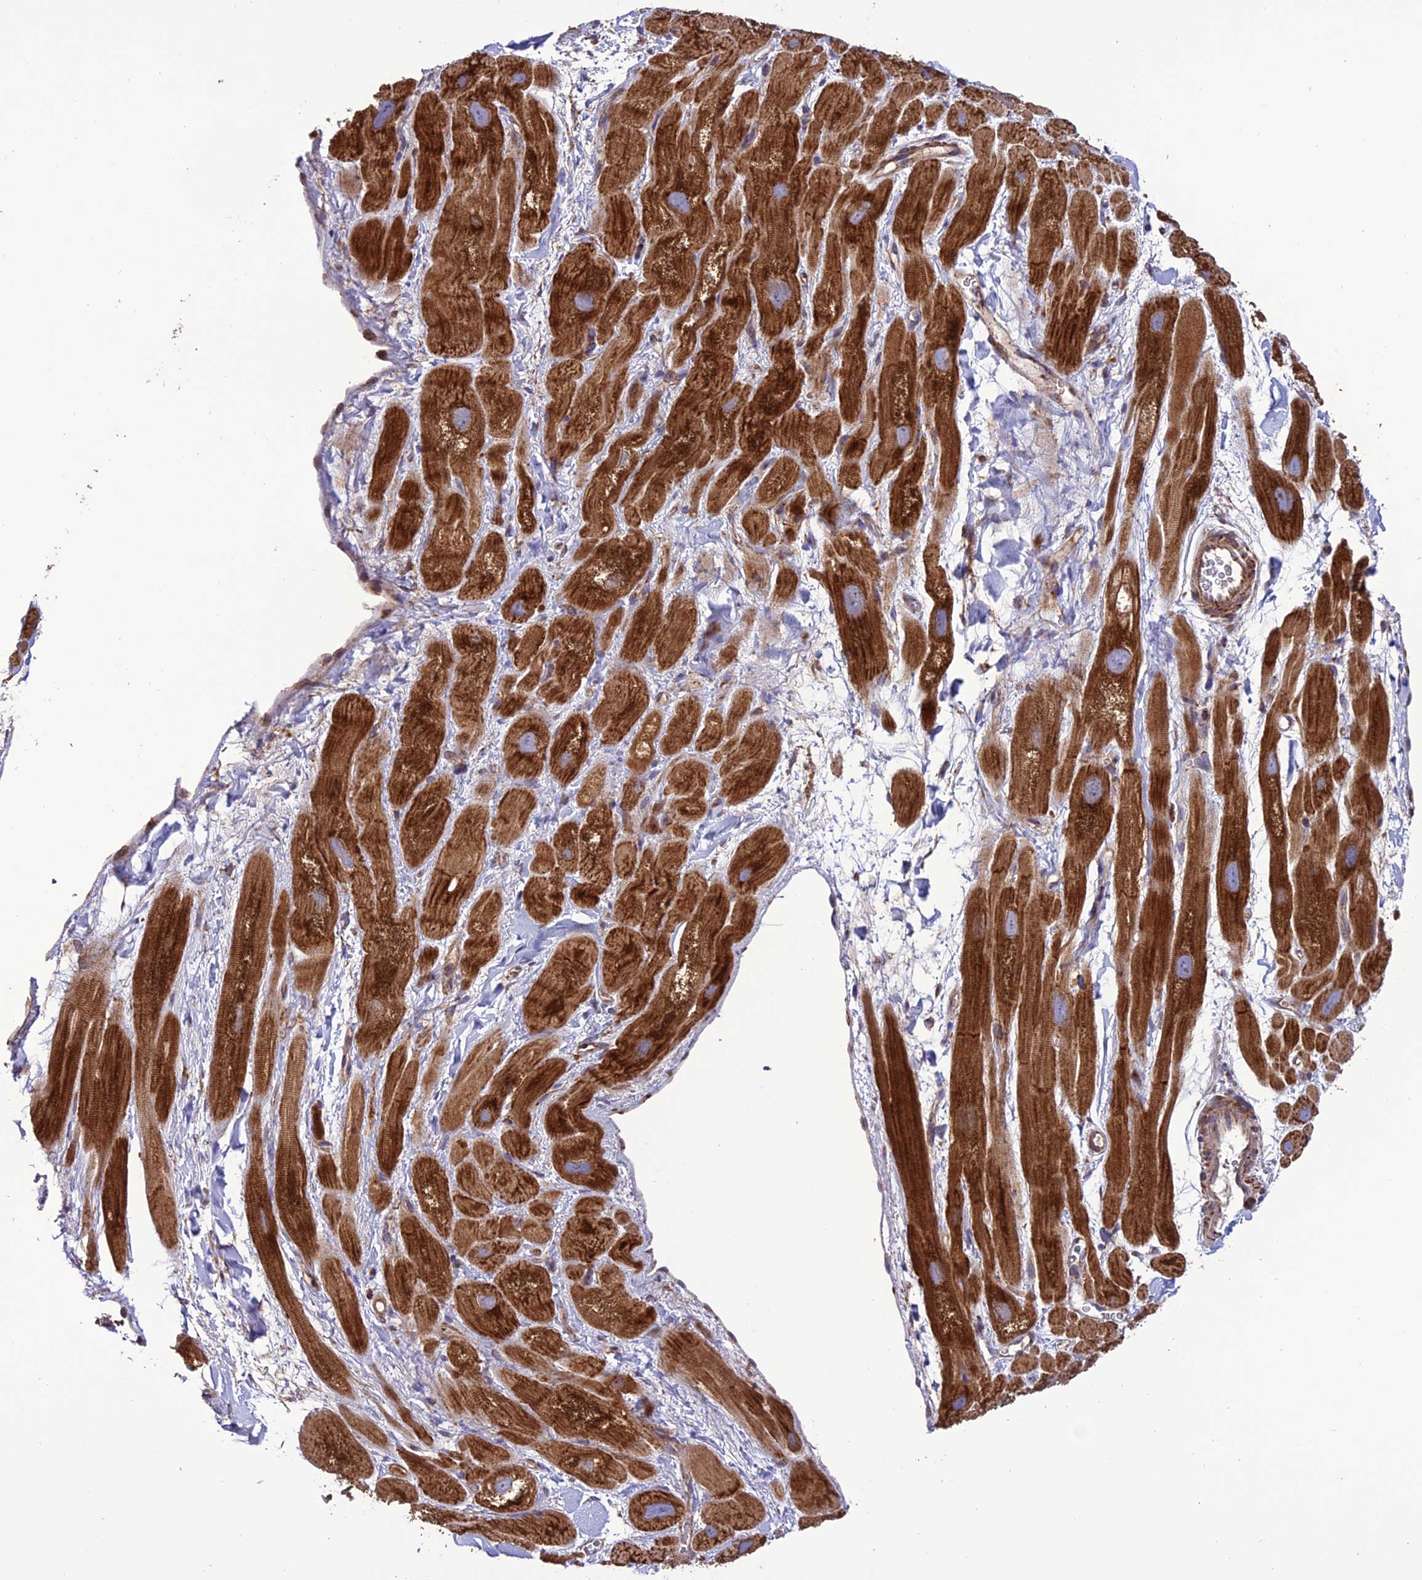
{"staining": {"intensity": "strong", "quantity": "25%-75%", "location": "cytoplasmic/membranous"}, "tissue": "heart muscle", "cell_type": "Cardiomyocytes", "image_type": "normal", "snomed": [{"axis": "morphology", "description": "Normal tissue, NOS"}, {"axis": "topography", "description": "Heart"}], "caption": "Protein expression analysis of normal human heart muscle reveals strong cytoplasmic/membranous positivity in about 25%-75% of cardiomyocytes.", "gene": "MRPS9", "patient": {"sex": "male", "age": 49}}